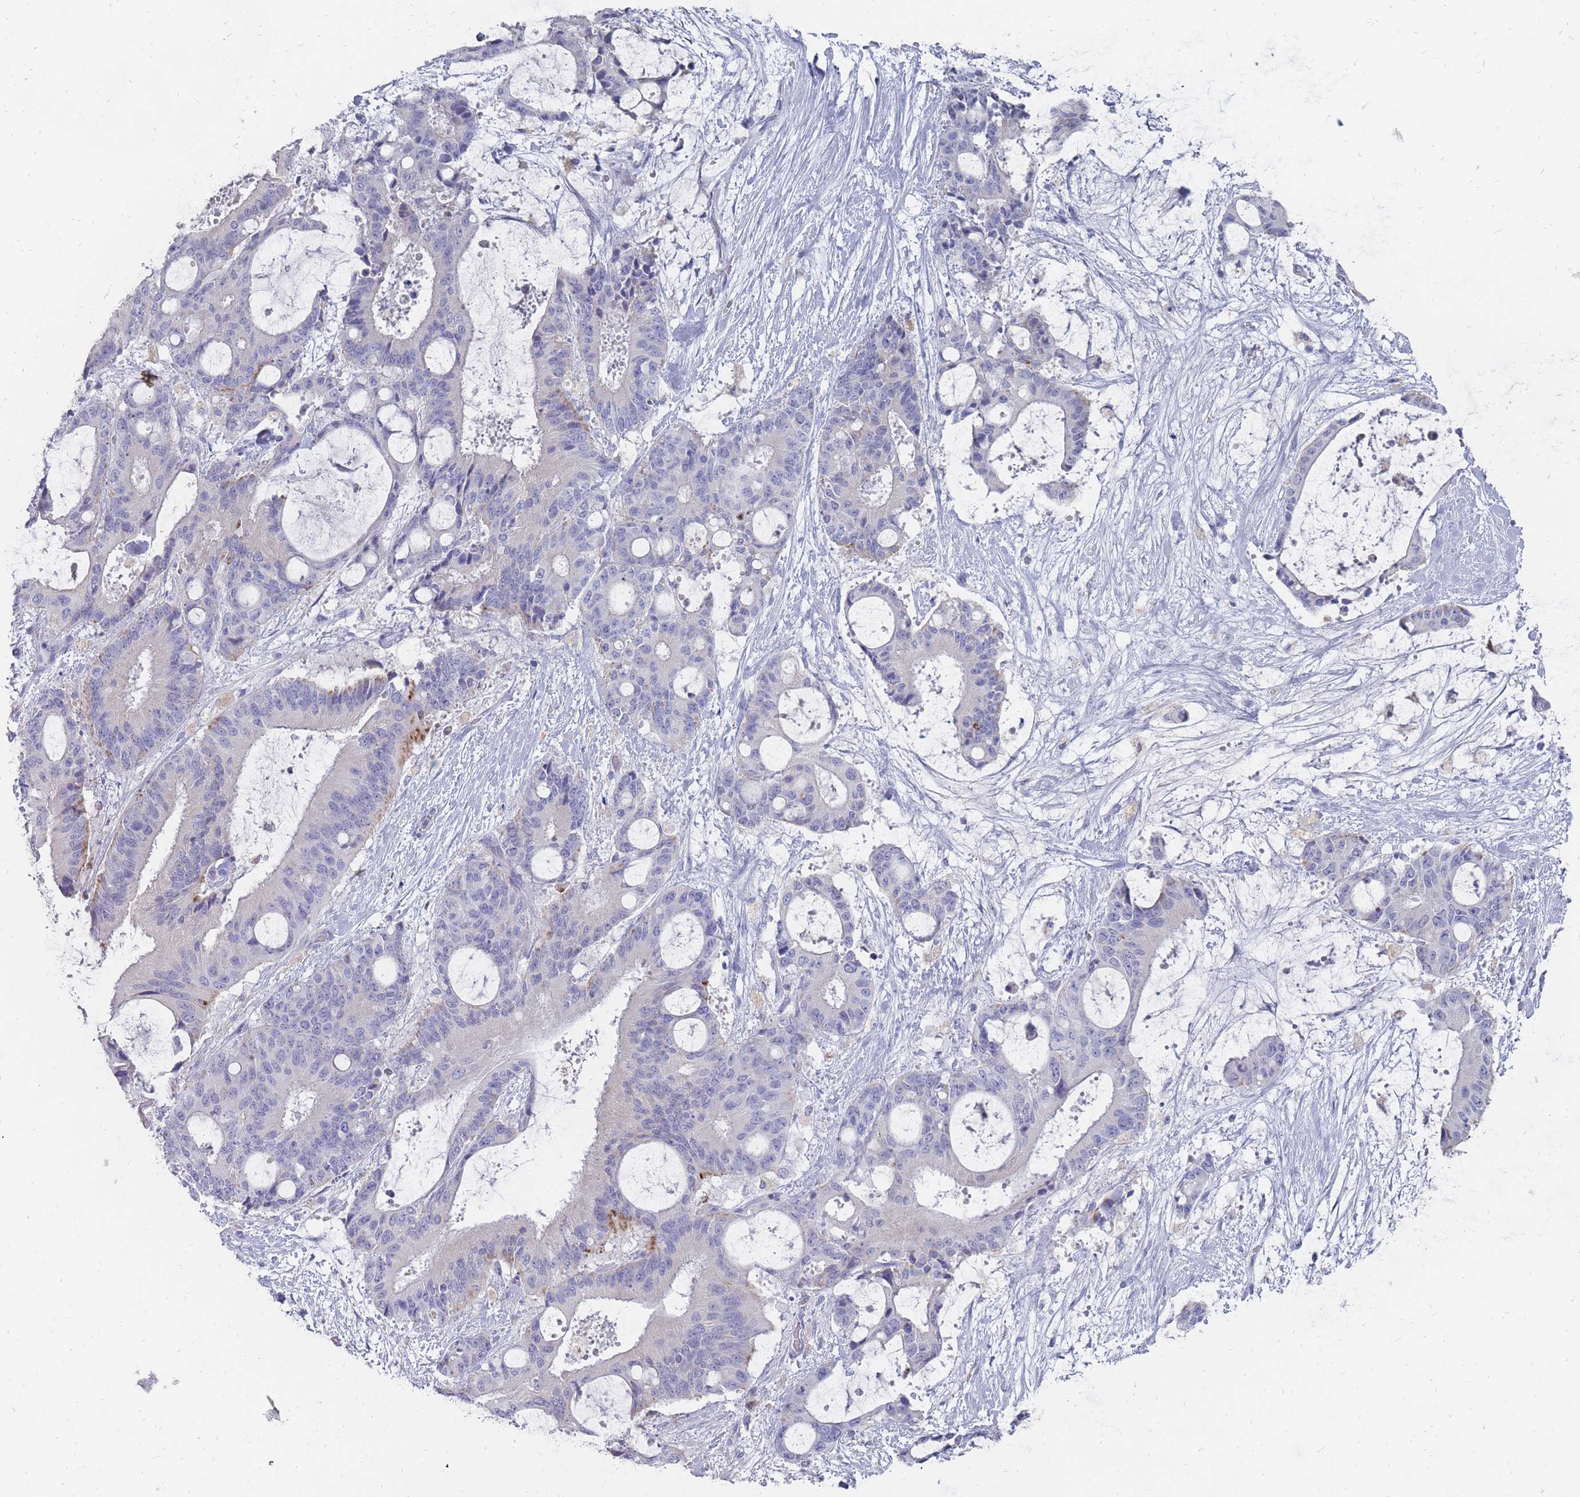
{"staining": {"intensity": "negative", "quantity": "none", "location": "none"}, "tissue": "liver cancer", "cell_type": "Tumor cells", "image_type": "cancer", "snomed": [{"axis": "morphology", "description": "Normal tissue, NOS"}, {"axis": "morphology", "description": "Cholangiocarcinoma"}, {"axis": "topography", "description": "Liver"}, {"axis": "topography", "description": "Peripheral nerve tissue"}], "caption": "High magnification brightfield microscopy of liver cancer (cholangiocarcinoma) stained with DAB (3,3'-diaminobenzidine) (brown) and counterstained with hematoxylin (blue): tumor cells show no significant expression.", "gene": "OTULINL", "patient": {"sex": "female", "age": 73}}